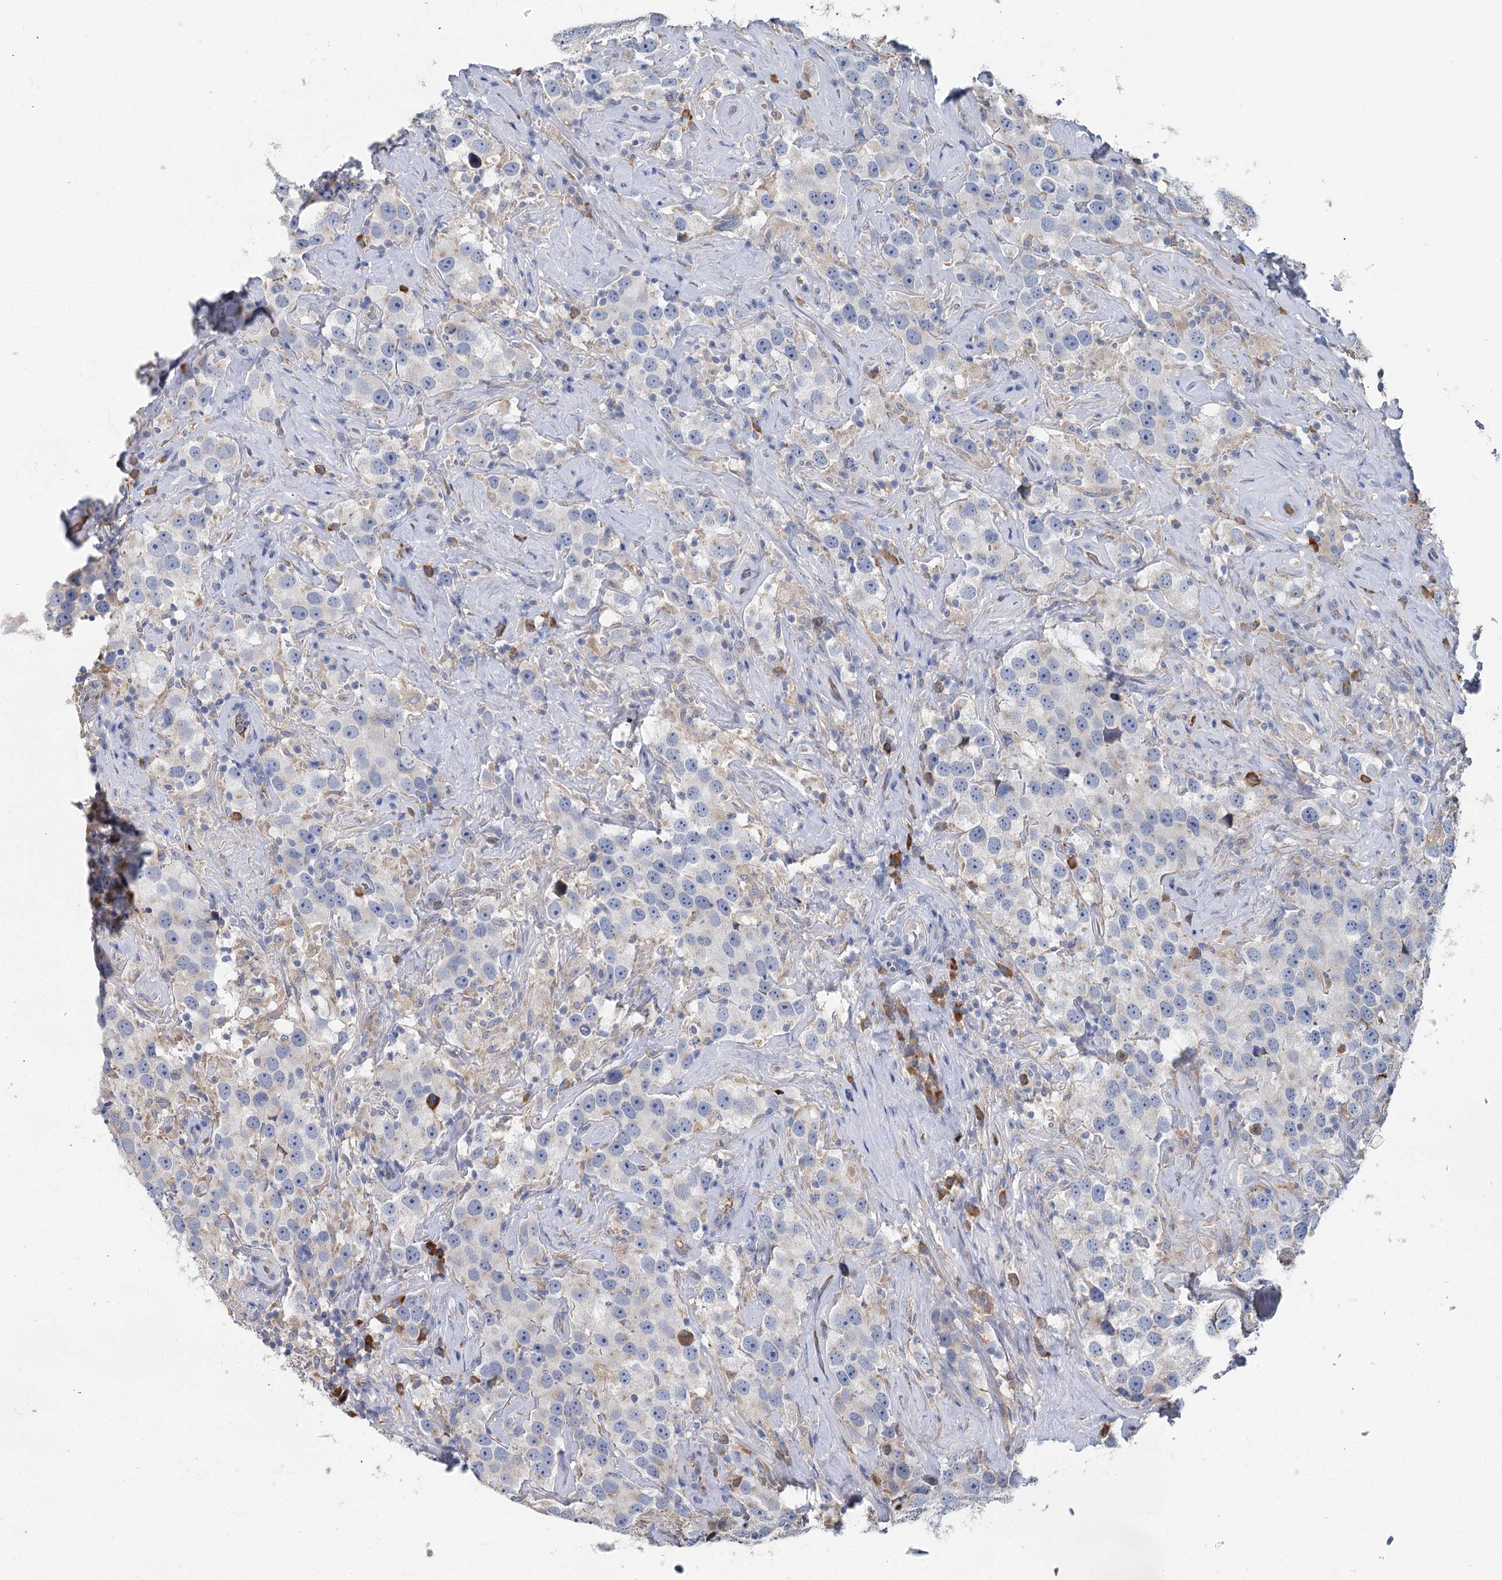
{"staining": {"intensity": "negative", "quantity": "none", "location": "none"}, "tissue": "testis cancer", "cell_type": "Tumor cells", "image_type": "cancer", "snomed": [{"axis": "morphology", "description": "Seminoma, NOS"}, {"axis": "topography", "description": "Testis"}], "caption": "Seminoma (testis) stained for a protein using immunohistochemistry demonstrates no staining tumor cells.", "gene": "ANKRD16", "patient": {"sex": "male", "age": 49}}